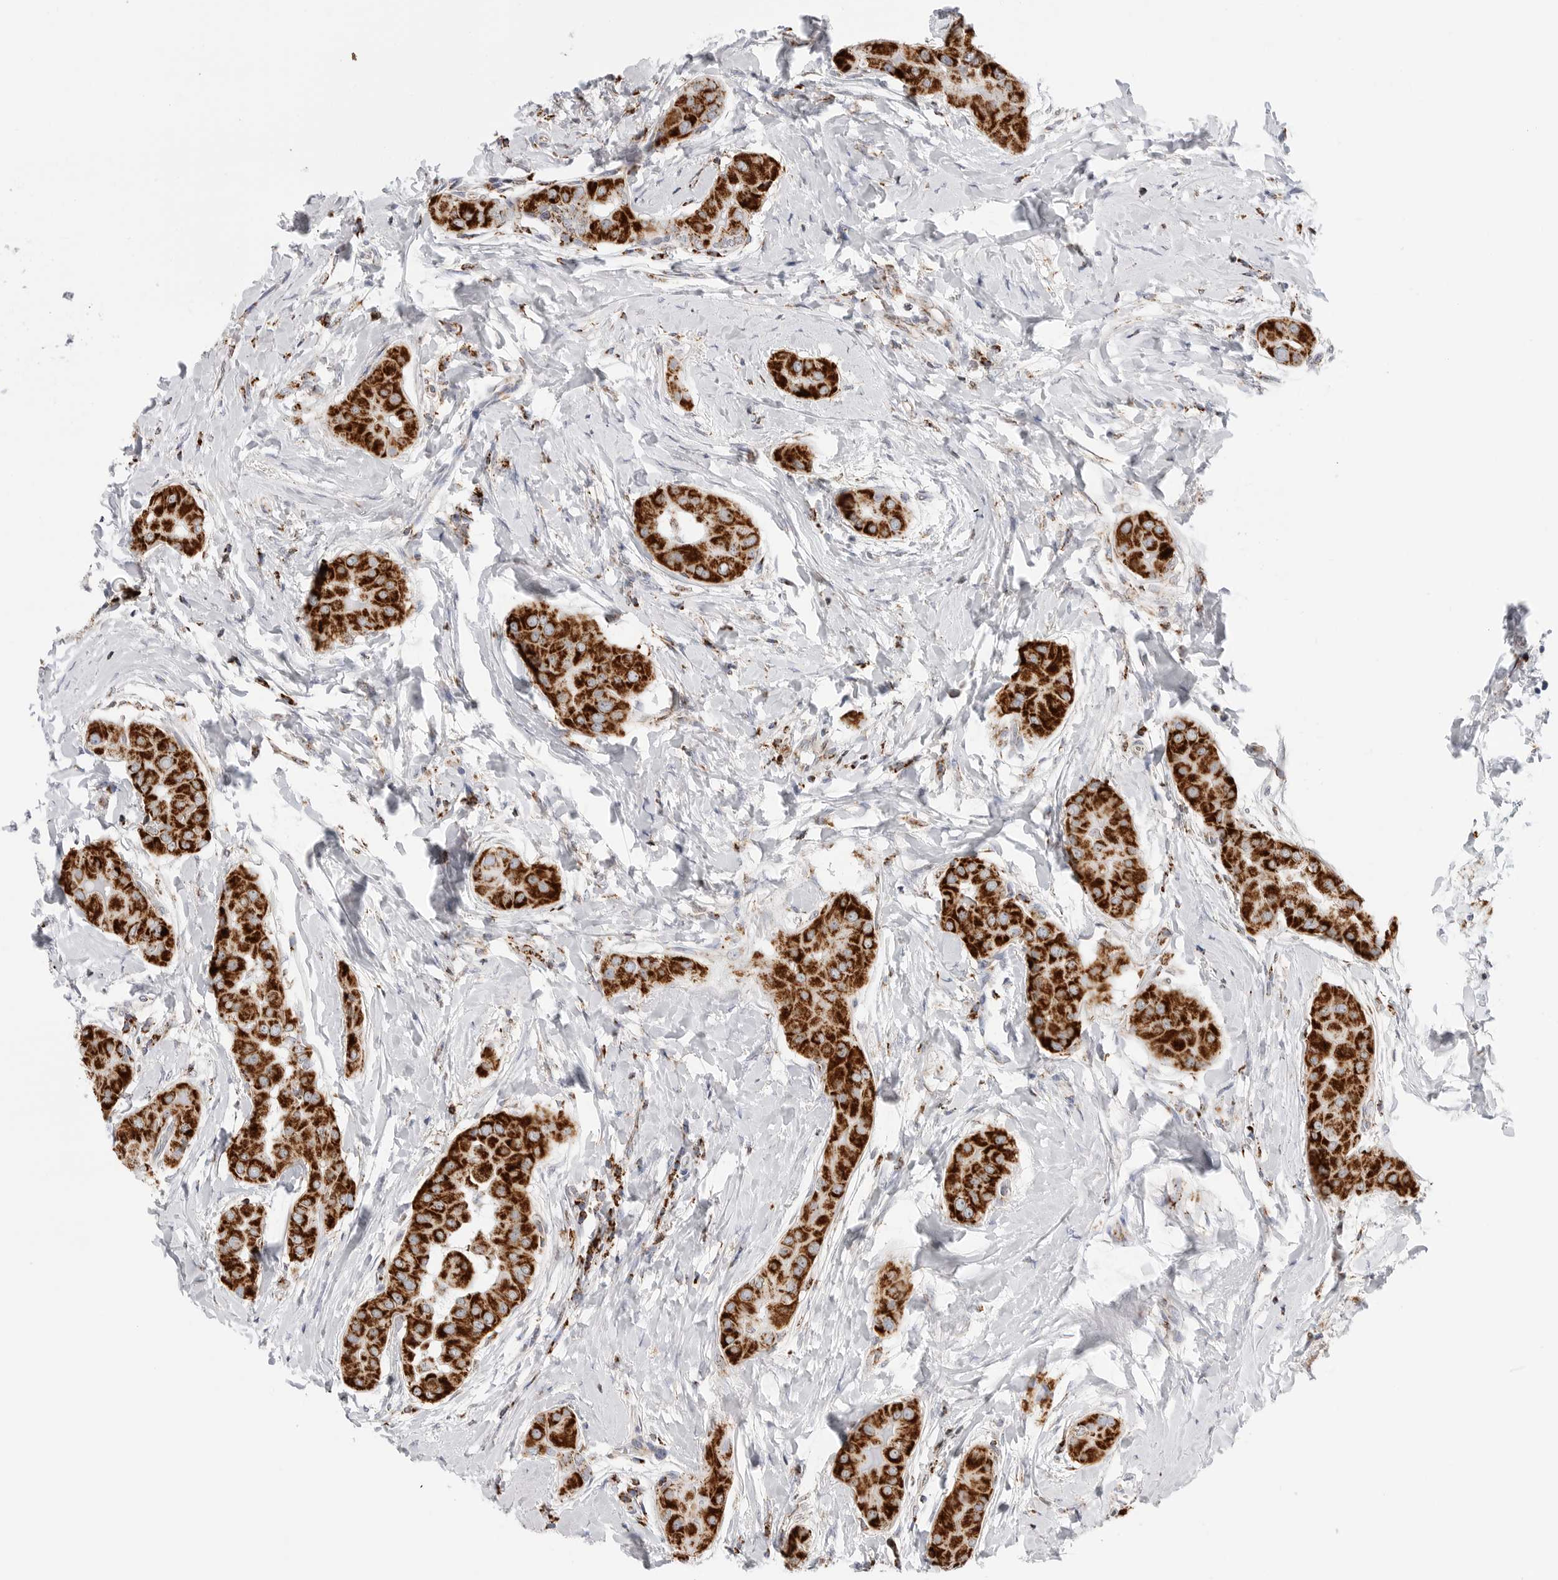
{"staining": {"intensity": "strong", "quantity": ">75%", "location": "cytoplasmic/membranous"}, "tissue": "thyroid cancer", "cell_type": "Tumor cells", "image_type": "cancer", "snomed": [{"axis": "morphology", "description": "Papillary adenocarcinoma, NOS"}, {"axis": "topography", "description": "Thyroid gland"}], "caption": "Immunohistochemical staining of human papillary adenocarcinoma (thyroid) displays high levels of strong cytoplasmic/membranous expression in approximately >75% of tumor cells.", "gene": "ATP5IF1", "patient": {"sex": "male", "age": 33}}